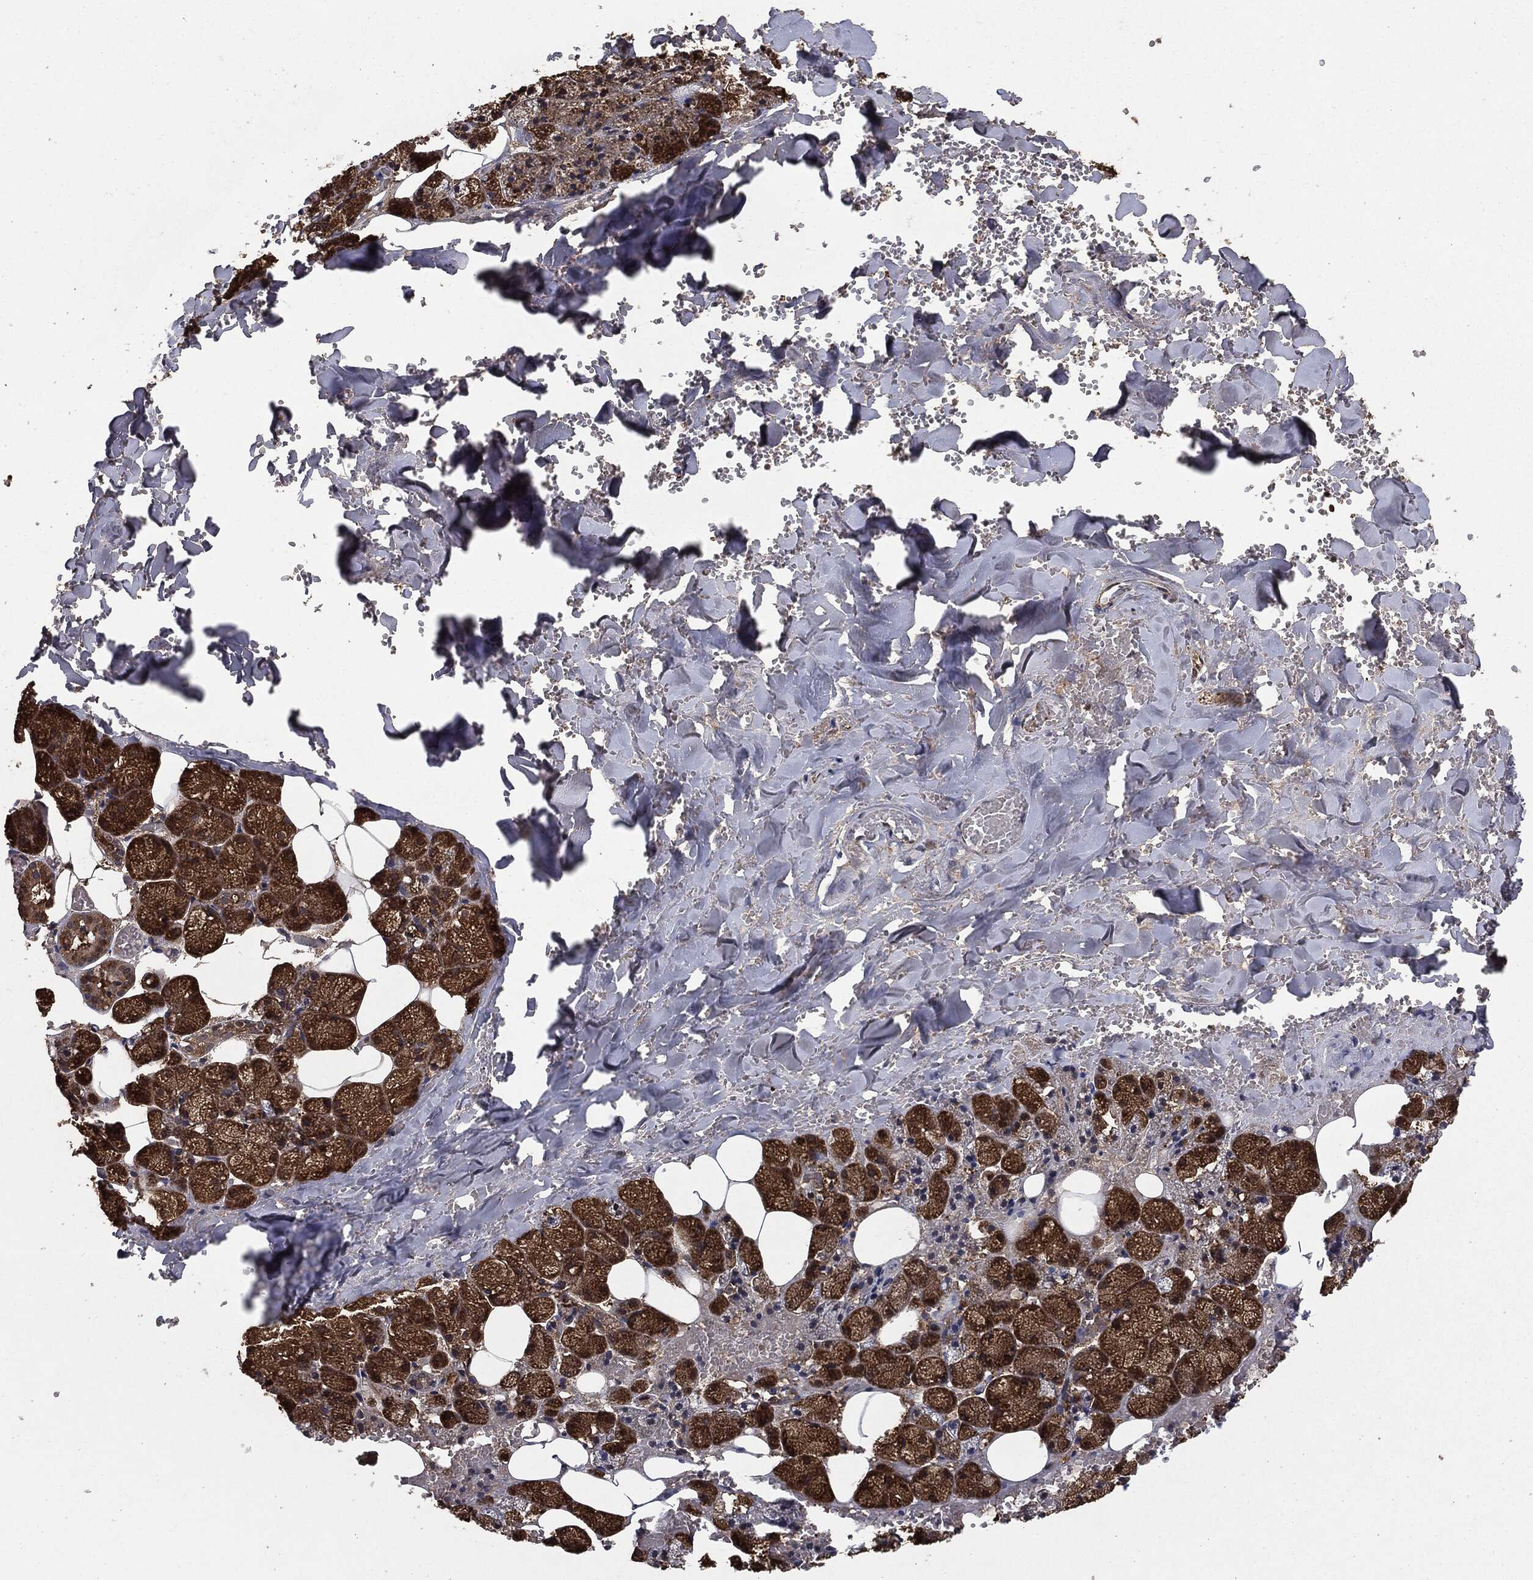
{"staining": {"intensity": "strong", "quantity": ">75%", "location": "cytoplasmic/membranous"}, "tissue": "salivary gland", "cell_type": "Glandular cells", "image_type": "normal", "snomed": [{"axis": "morphology", "description": "Normal tissue, NOS"}, {"axis": "topography", "description": "Salivary gland"}], "caption": "Glandular cells show strong cytoplasmic/membranous positivity in about >75% of cells in normal salivary gland. The staining was performed using DAB, with brown indicating positive protein expression. Nuclei are stained blue with hematoxylin.", "gene": "NME1", "patient": {"sex": "male", "age": 38}}